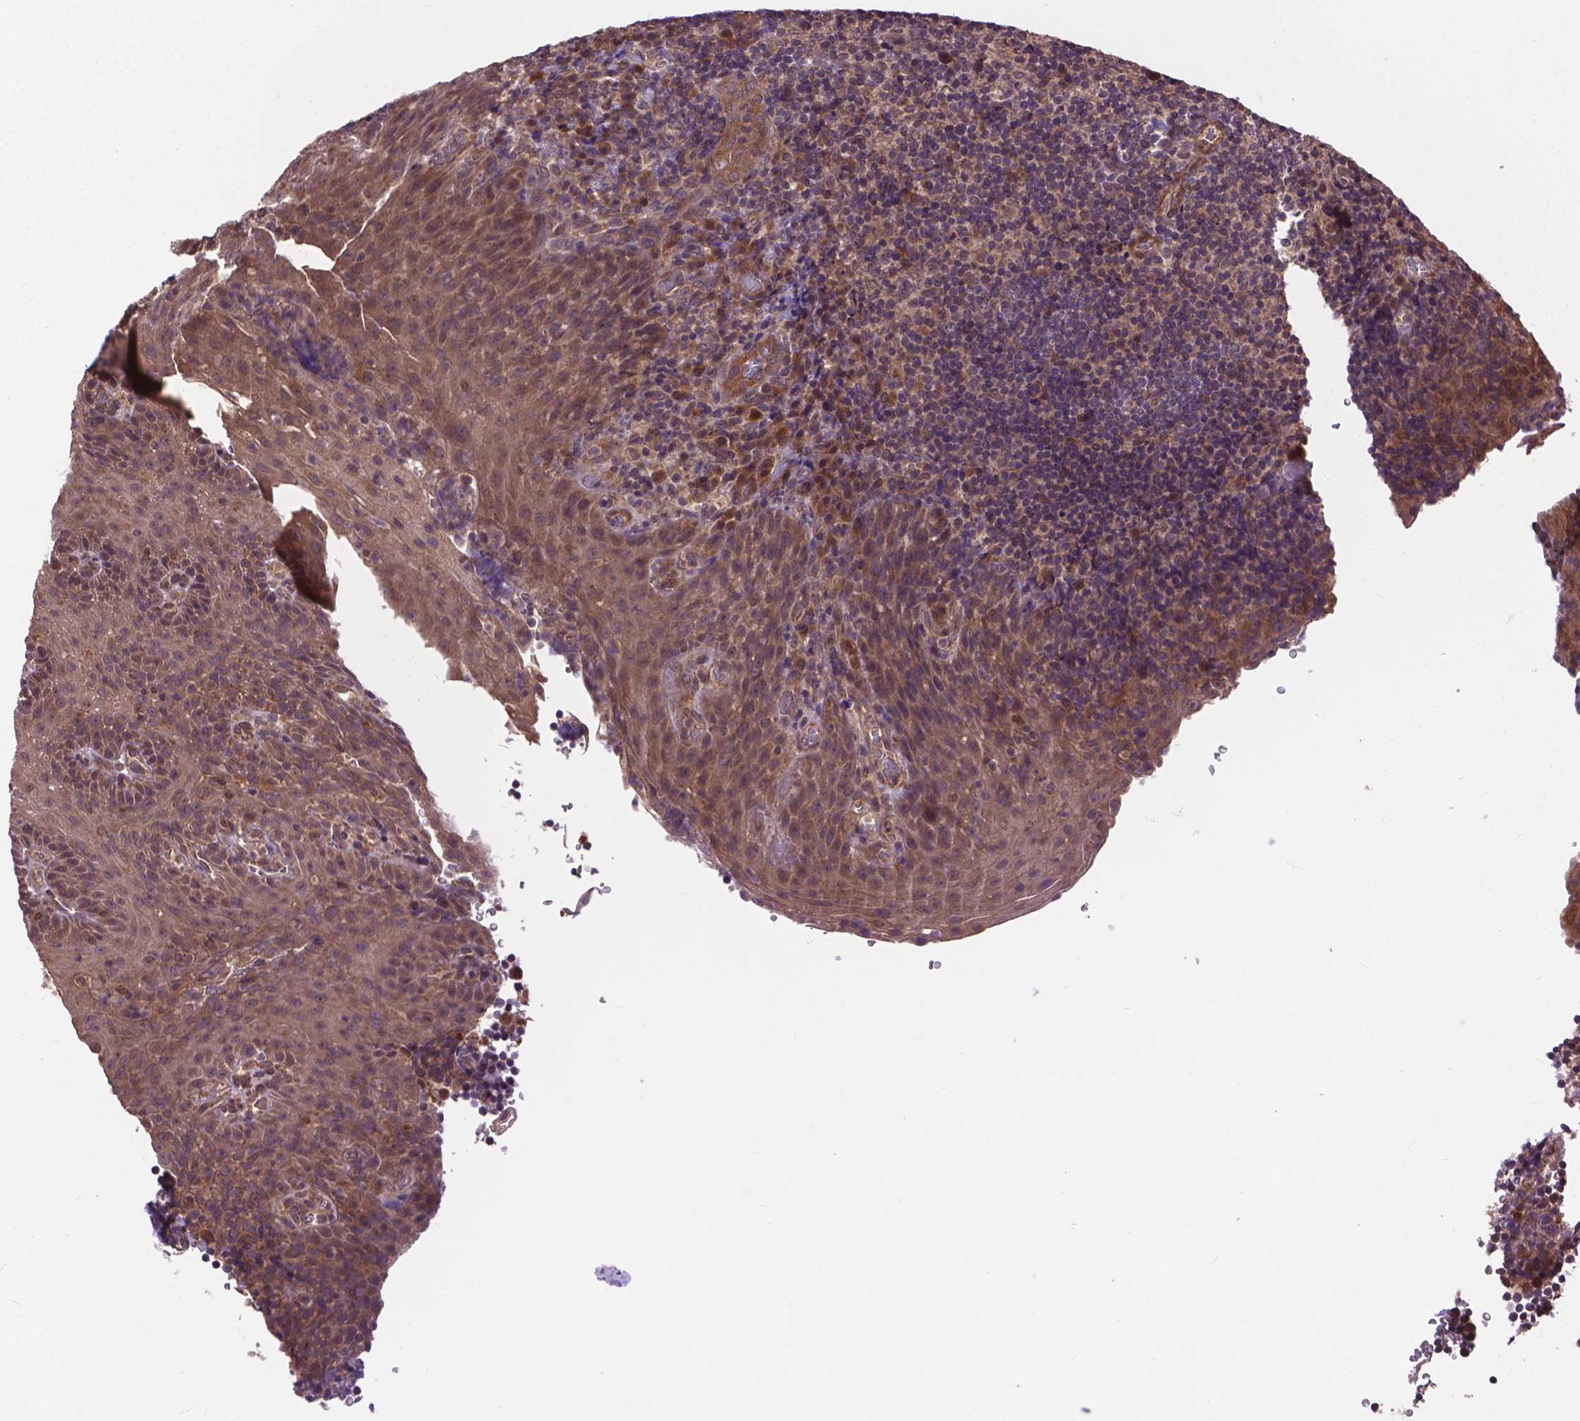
{"staining": {"intensity": "weak", "quantity": ">75%", "location": "cytoplasmic/membranous"}, "tissue": "tonsil", "cell_type": "Germinal center cells", "image_type": "normal", "snomed": [{"axis": "morphology", "description": "Normal tissue, NOS"}, {"axis": "topography", "description": "Tonsil"}], "caption": "Protein staining shows weak cytoplasmic/membranous staining in approximately >75% of germinal center cells in normal tonsil.", "gene": "ZNF616", "patient": {"sex": "male", "age": 17}}